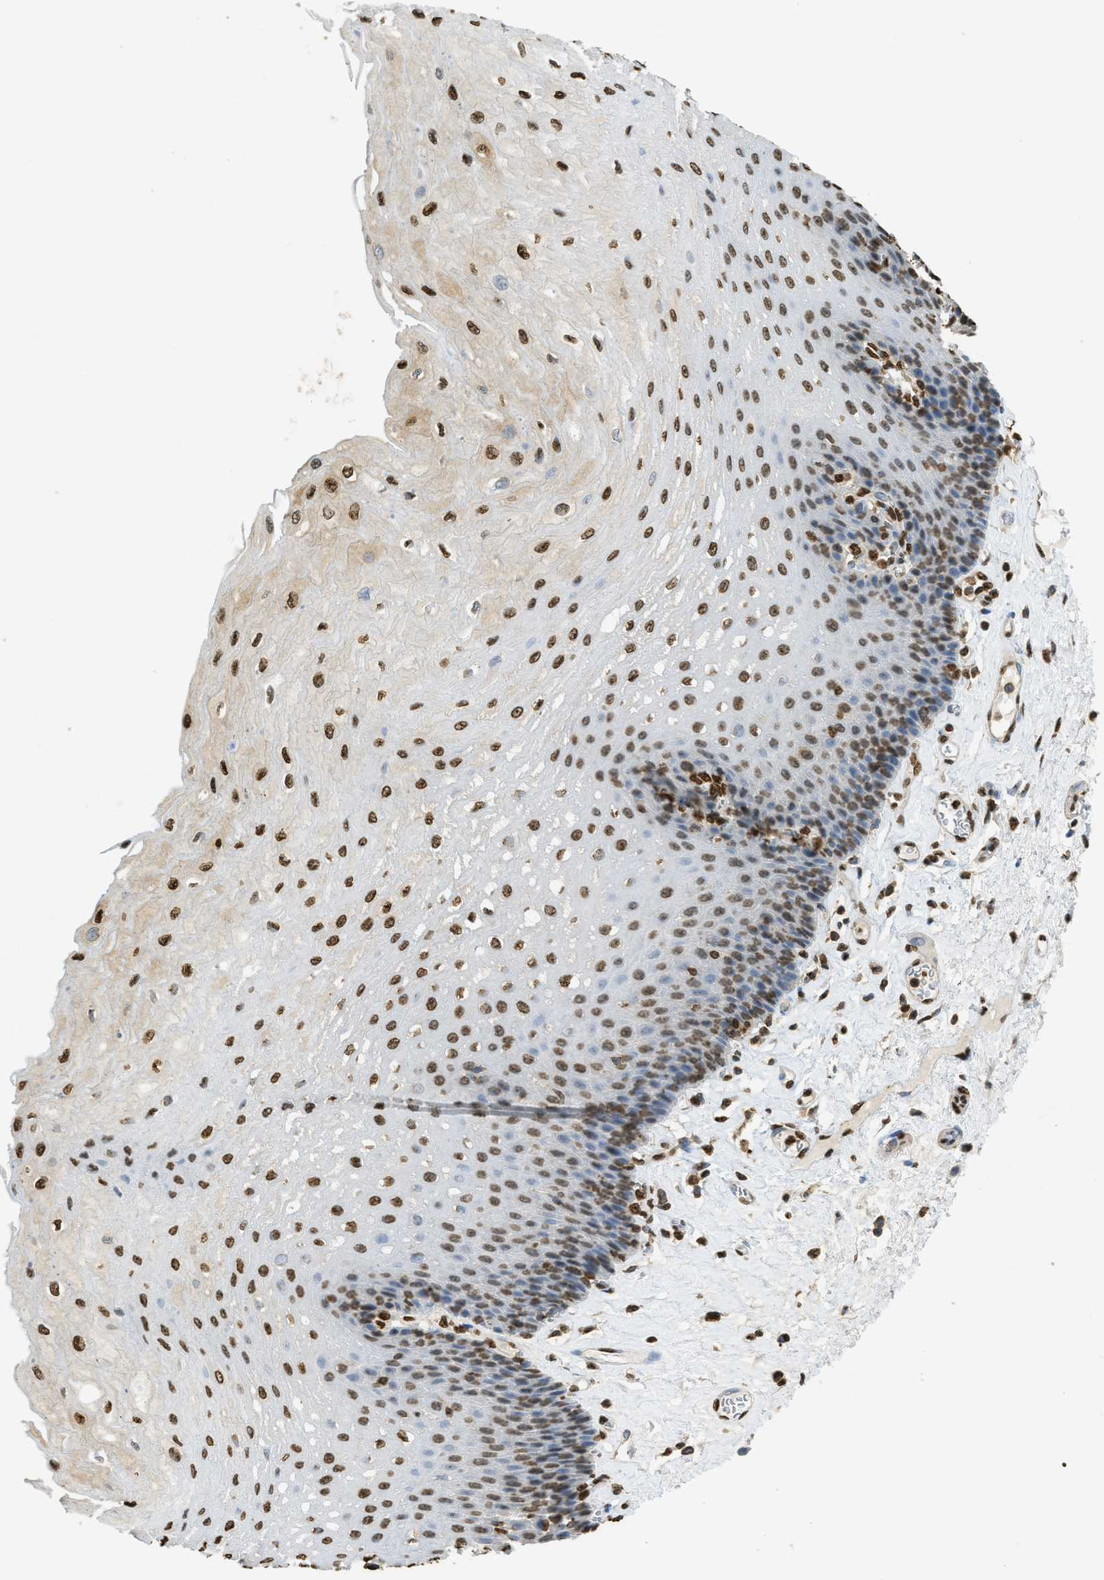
{"staining": {"intensity": "strong", "quantity": ">75%", "location": "nuclear"}, "tissue": "esophagus", "cell_type": "Squamous epithelial cells", "image_type": "normal", "snomed": [{"axis": "morphology", "description": "Normal tissue, NOS"}, {"axis": "topography", "description": "Esophagus"}], "caption": "Immunohistochemistry (IHC) of unremarkable human esophagus shows high levels of strong nuclear expression in about >75% of squamous epithelial cells. (IHC, brightfield microscopy, high magnification).", "gene": "NR5A2", "patient": {"sex": "female", "age": 72}}